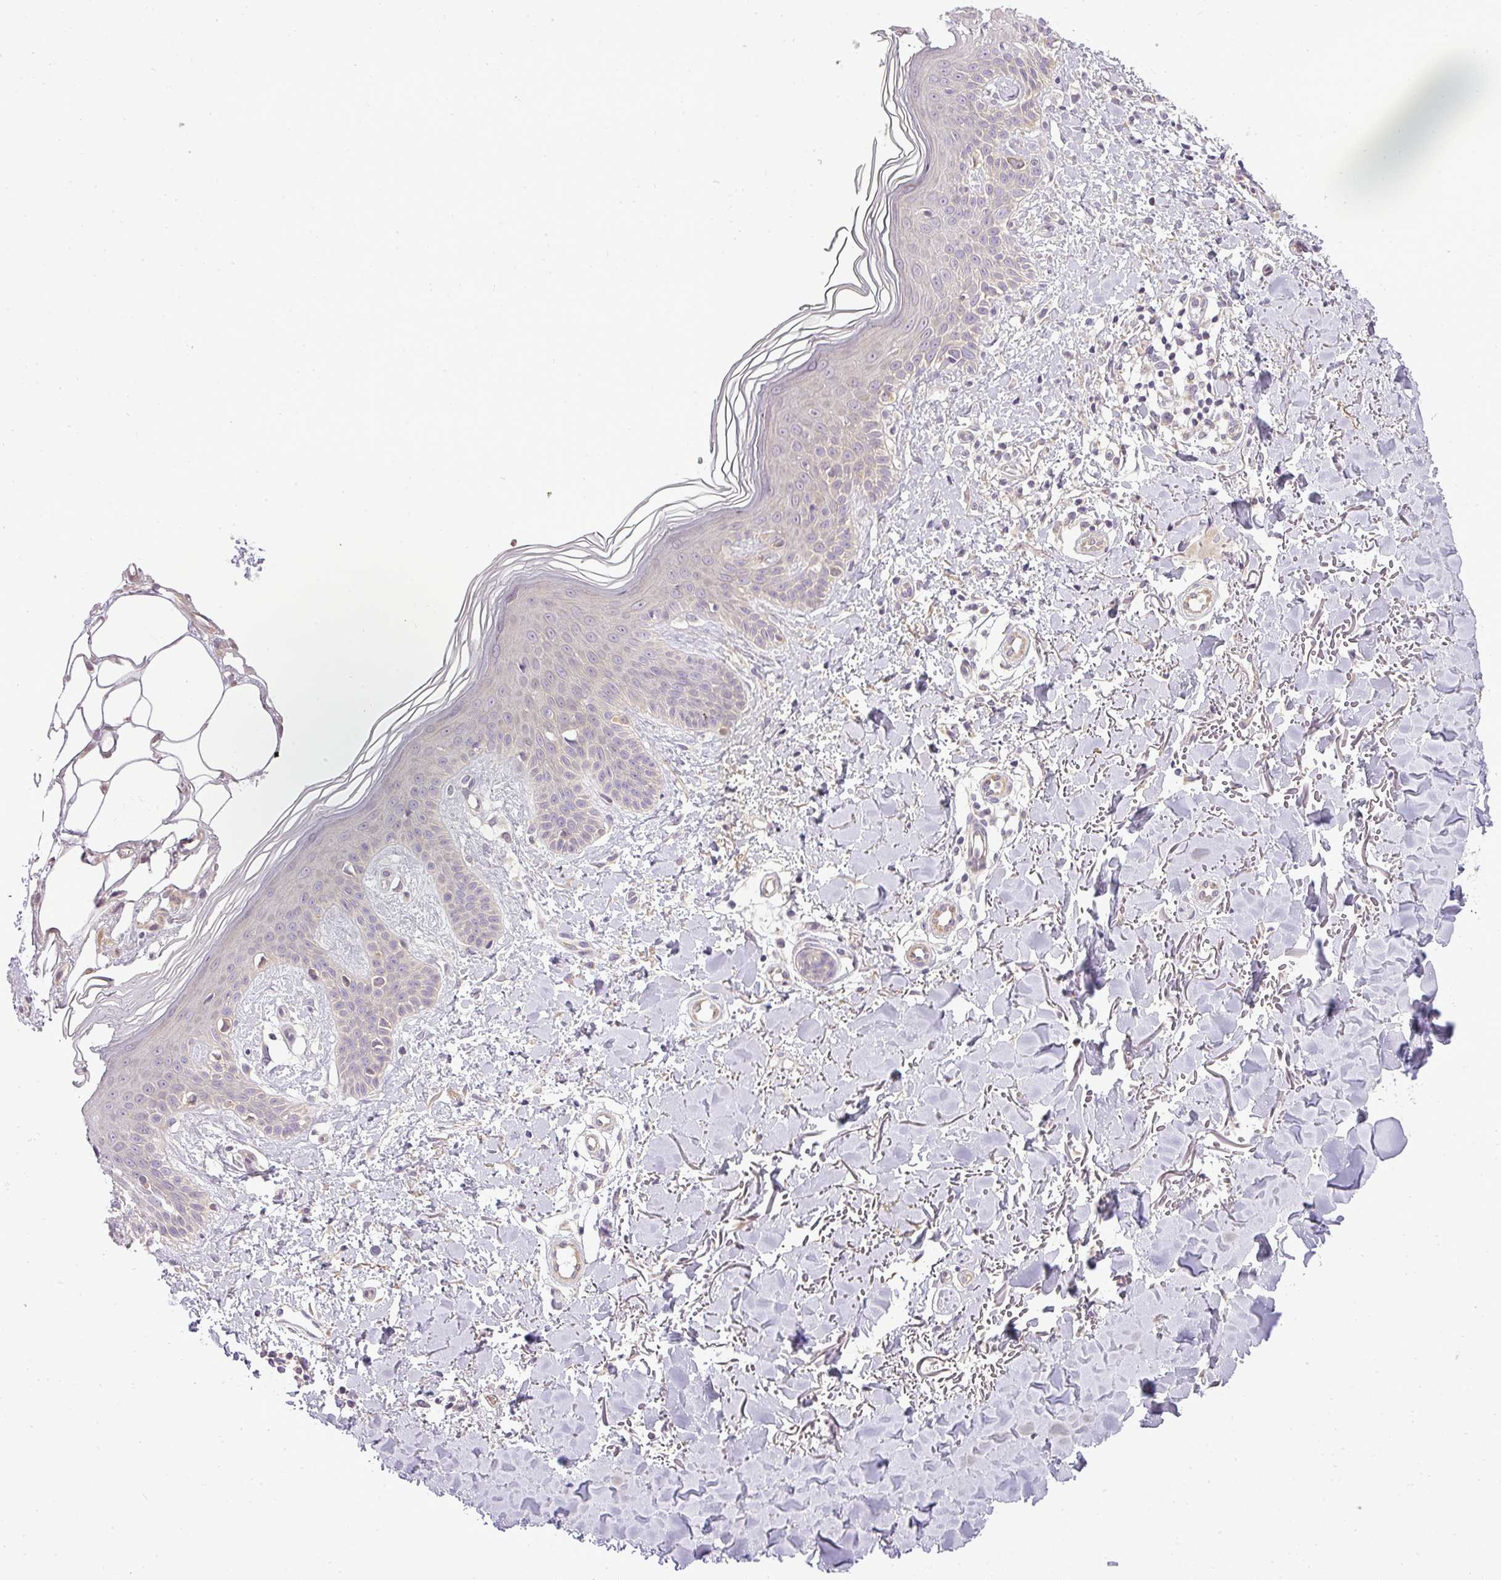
{"staining": {"intensity": "negative", "quantity": "none", "location": "none"}, "tissue": "skin cancer", "cell_type": "Tumor cells", "image_type": "cancer", "snomed": [{"axis": "morphology", "description": "Basal cell carcinoma"}, {"axis": "topography", "description": "Skin"}], "caption": "High magnification brightfield microscopy of basal cell carcinoma (skin) stained with DAB (3,3'-diaminobenzidine) (brown) and counterstained with hematoxylin (blue): tumor cells show no significant staining.", "gene": "ZDHHC1", "patient": {"sex": "male", "age": 78}}